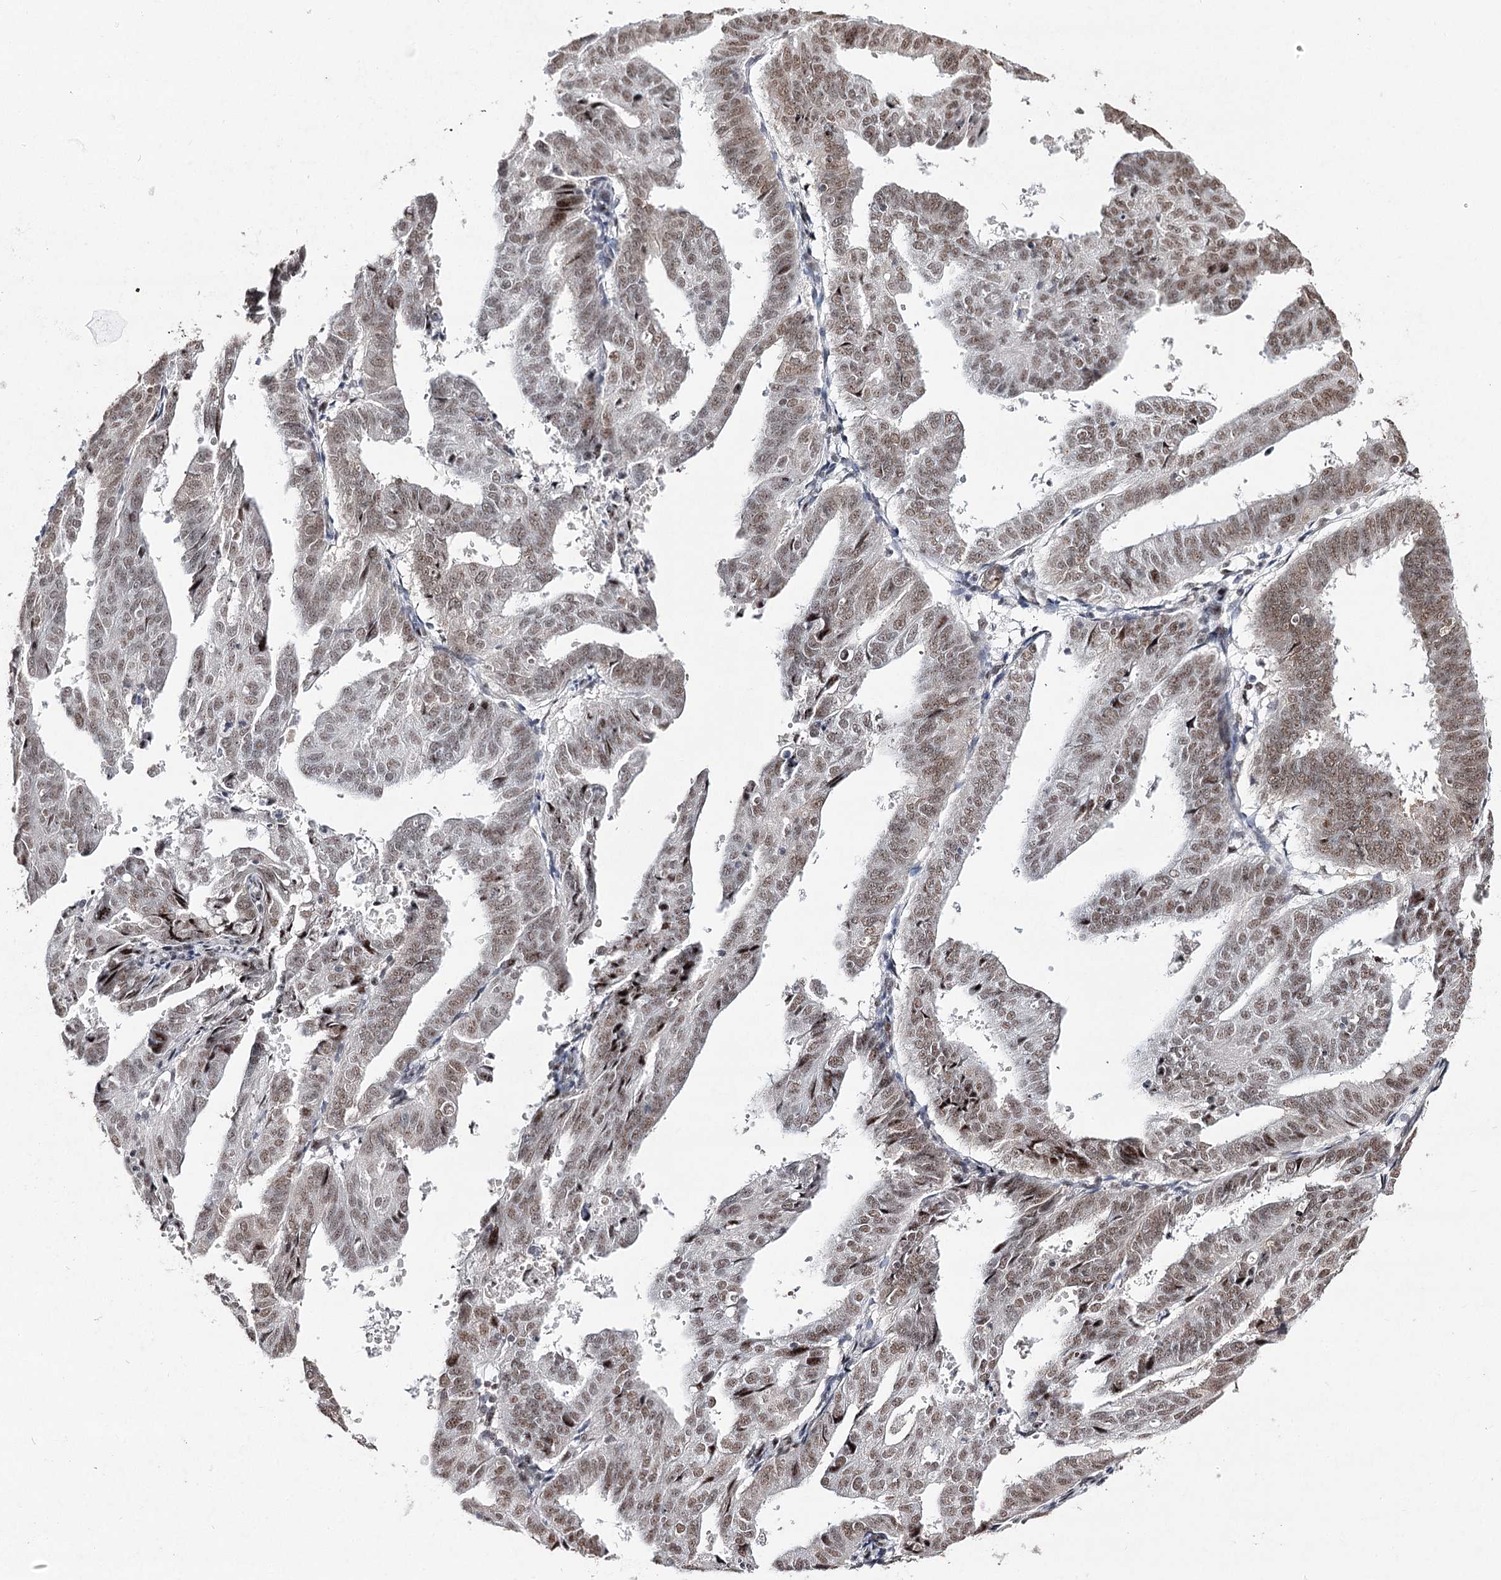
{"staining": {"intensity": "moderate", "quantity": ">75%", "location": "nuclear"}, "tissue": "endometrial cancer", "cell_type": "Tumor cells", "image_type": "cancer", "snomed": [{"axis": "morphology", "description": "Adenocarcinoma, NOS"}, {"axis": "topography", "description": "Uterus"}], "caption": "The micrograph shows staining of endometrial cancer, revealing moderate nuclear protein expression (brown color) within tumor cells.", "gene": "PDCD4", "patient": {"sex": "female", "age": 77}}